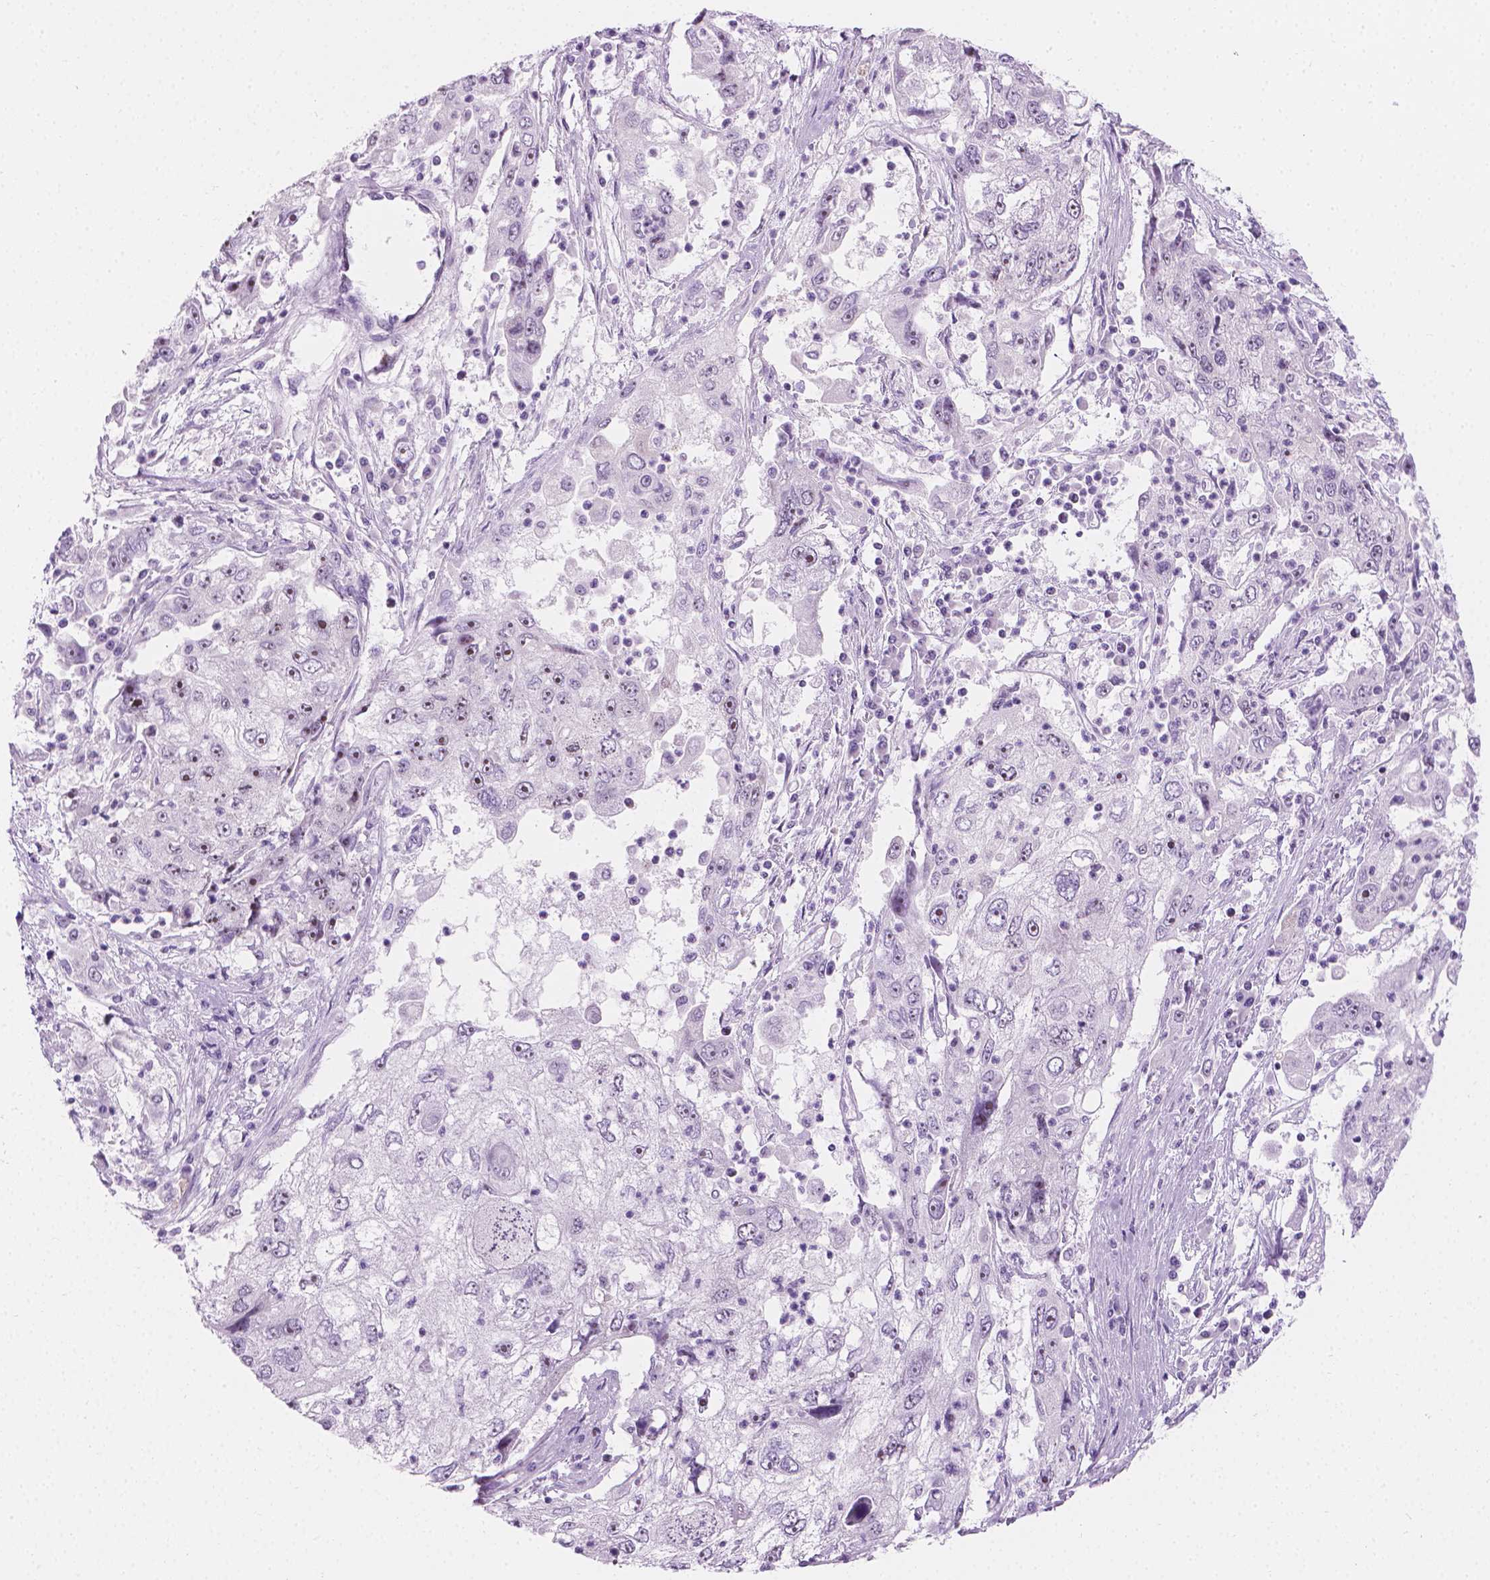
{"staining": {"intensity": "negative", "quantity": "none", "location": "none"}, "tissue": "cervical cancer", "cell_type": "Tumor cells", "image_type": "cancer", "snomed": [{"axis": "morphology", "description": "Squamous cell carcinoma, NOS"}, {"axis": "topography", "description": "Cervix"}], "caption": "An image of human cervical squamous cell carcinoma is negative for staining in tumor cells.", "gene": "NOL7", "patient": {"sex": "female", "age": 36}}